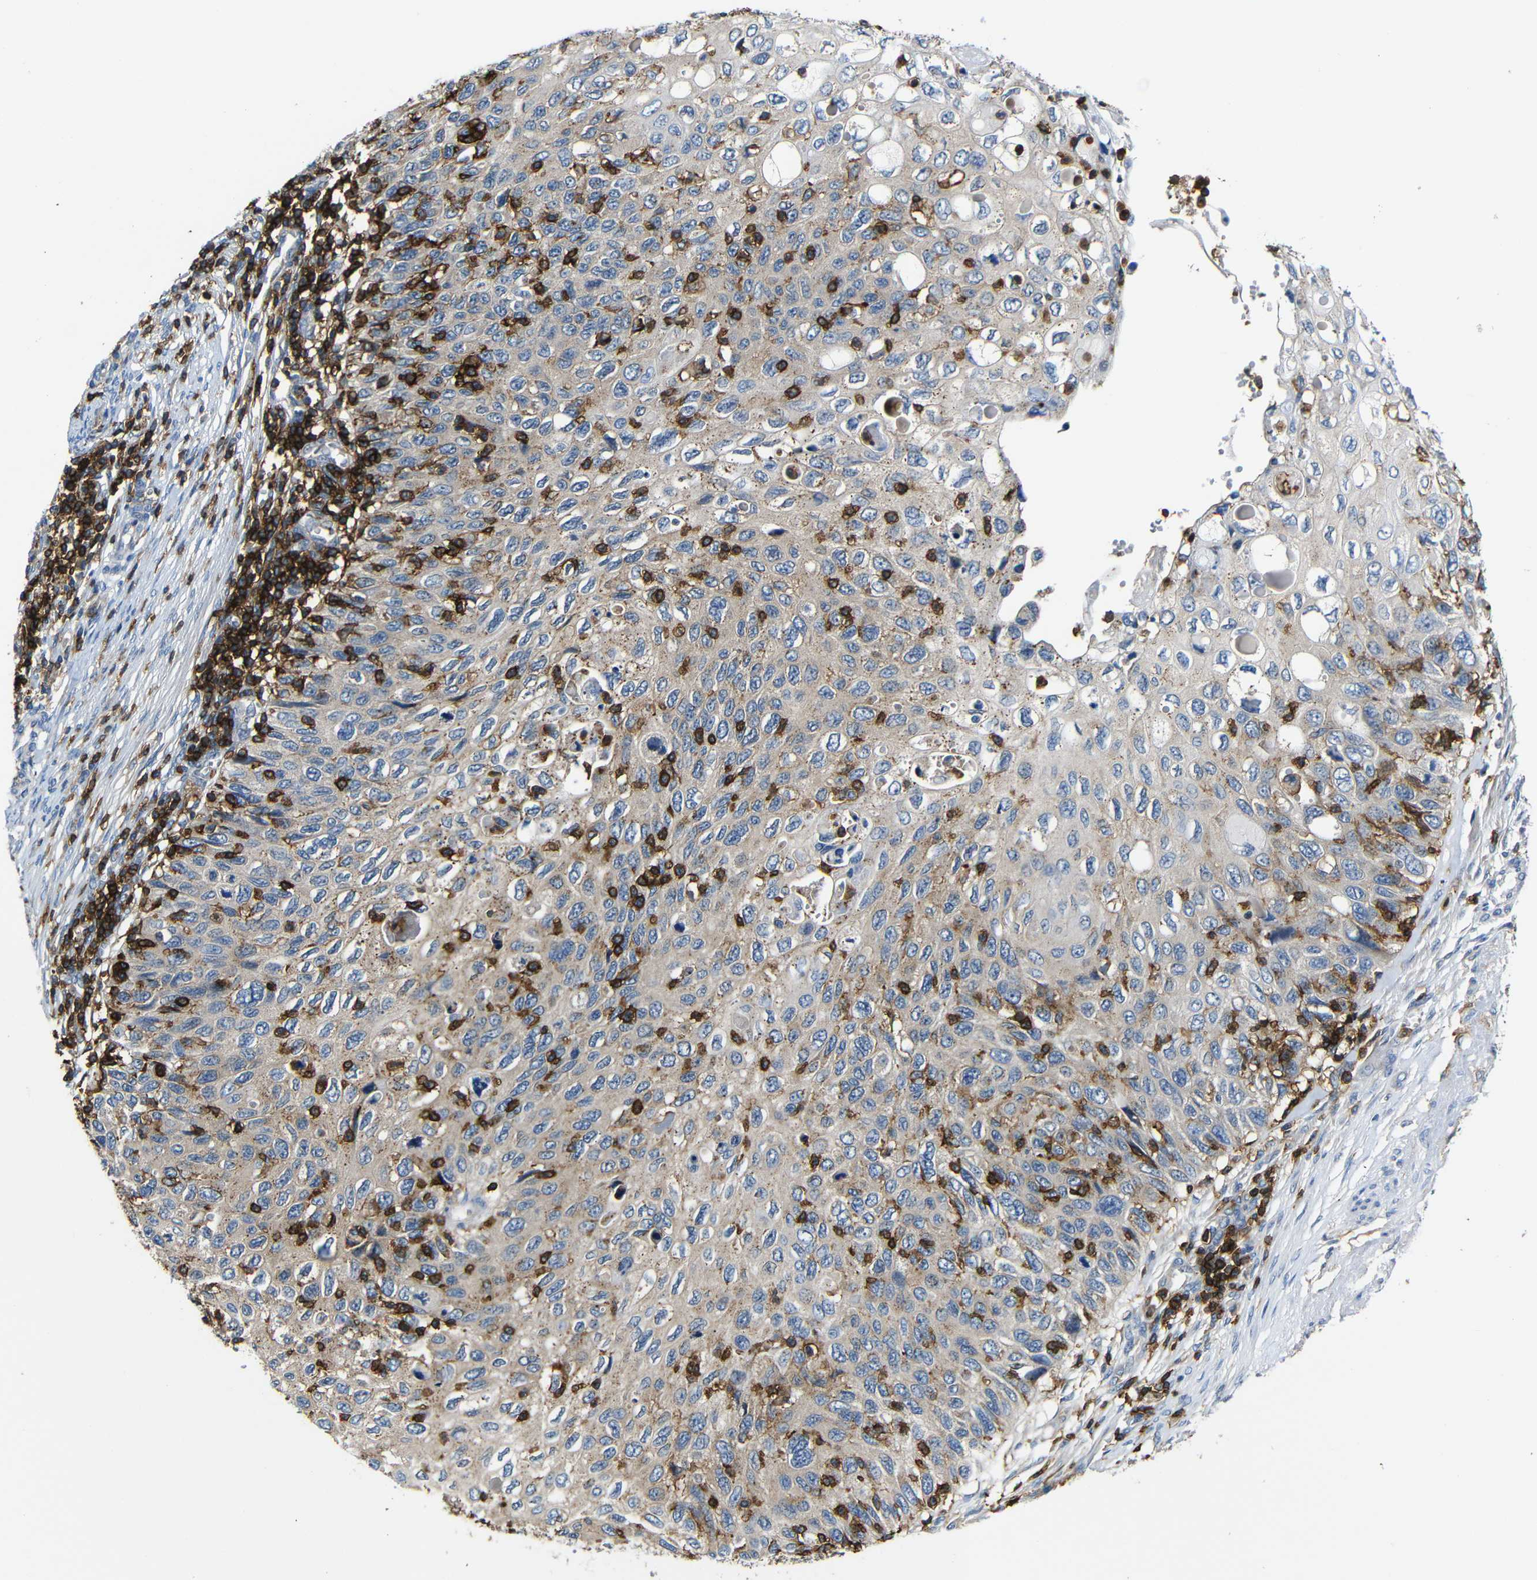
{"staining": {"intensity": "weak", "quantity": ">75%", "location": "cytoplasmic/membranous"}, "tissue": "cervical cancer", "cell_type": "Tumor cells", "image_type": "cancer", "snomed": [{"axis": "morphology", "description": "Squamous cell carcinoma, NOS"}, {"axis": "topography", "description": "Cervix"}], "caption": "Protein analysis of cervical cancer tissue displays weak cytoplasmic/membranous positivity in approximately >75% of tumor cells.", "gene": "P2RY12", "patient": {"sex": "female", "age": 70}}